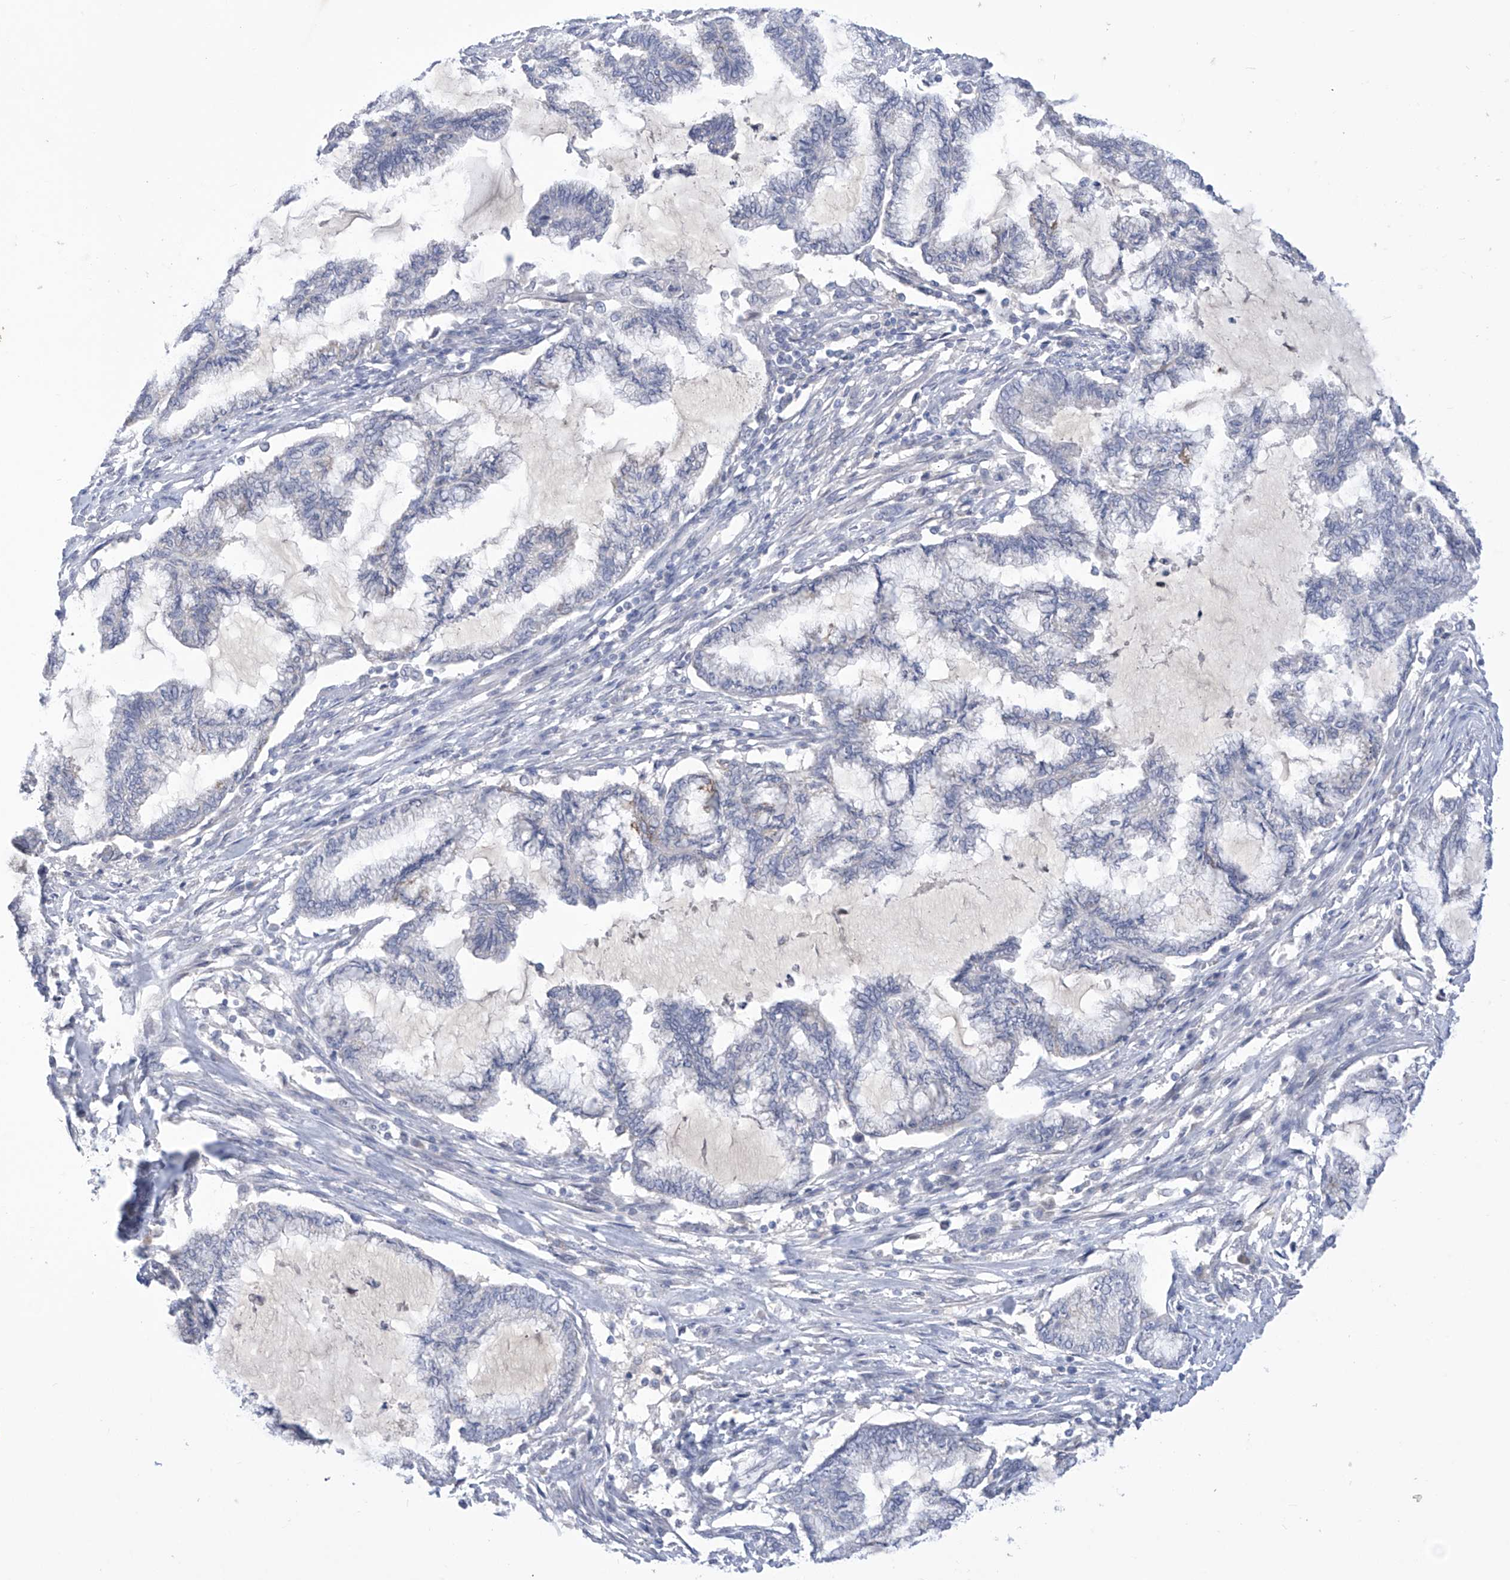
{"staining": {"intensity": "negative", "quantity": "none", "location": "none"}, "tissue": "endometrial cancer", "cell_type": "Tumor cells", "image_type": "cancer", "snomed": [{"axis": "morphology", "description": "Adenocarcinoma, NOS"}, {"axis": "topography", "description": "Endometrium"}], "caption": "DAB (3,3'-diaminobenzidine) immunohistochemical staining of adenocarcinoma (endometrial) exhibits no significant staining in tumor cells.", "gene": "IBA57", "patient": {"sex": "female", "age": 86}}